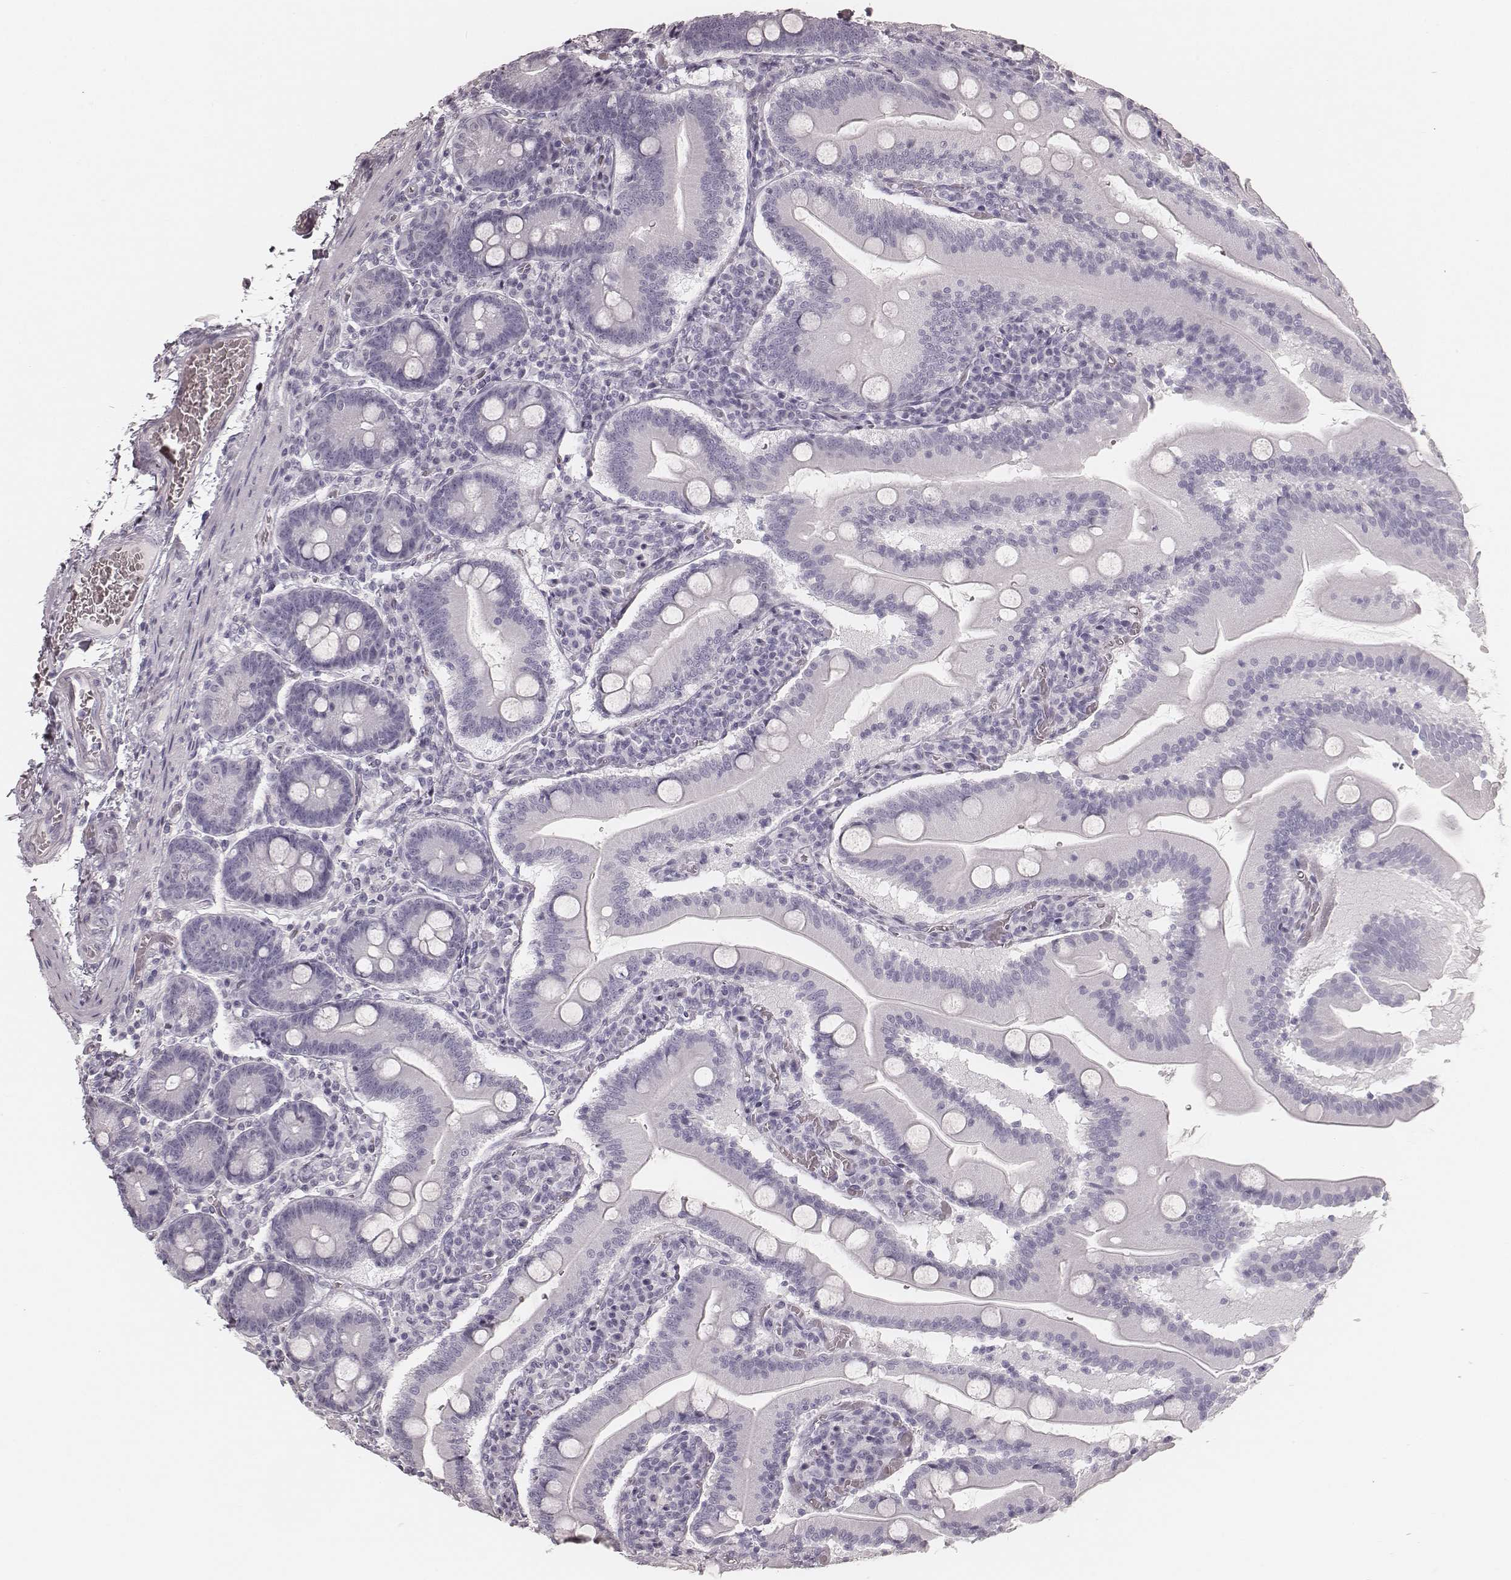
{"staining": {"intensity": "negative", "quantity": "none", "location": "none"}, "tissue": "small intestine", "cell_type": "Glandular cells", "image_type": "normal", "snomed": [{"axis": "morphology", "description": "Normal tissue, NOS"}, {"axis": "topography", "description": "Small intestine"}], "caption": "Glandular cells are negative for brown protein staining in normal small intestine. Nuclei are stained in blue.", "gene": "KRT34", "patient": {"sex": "male", "age": 37}}